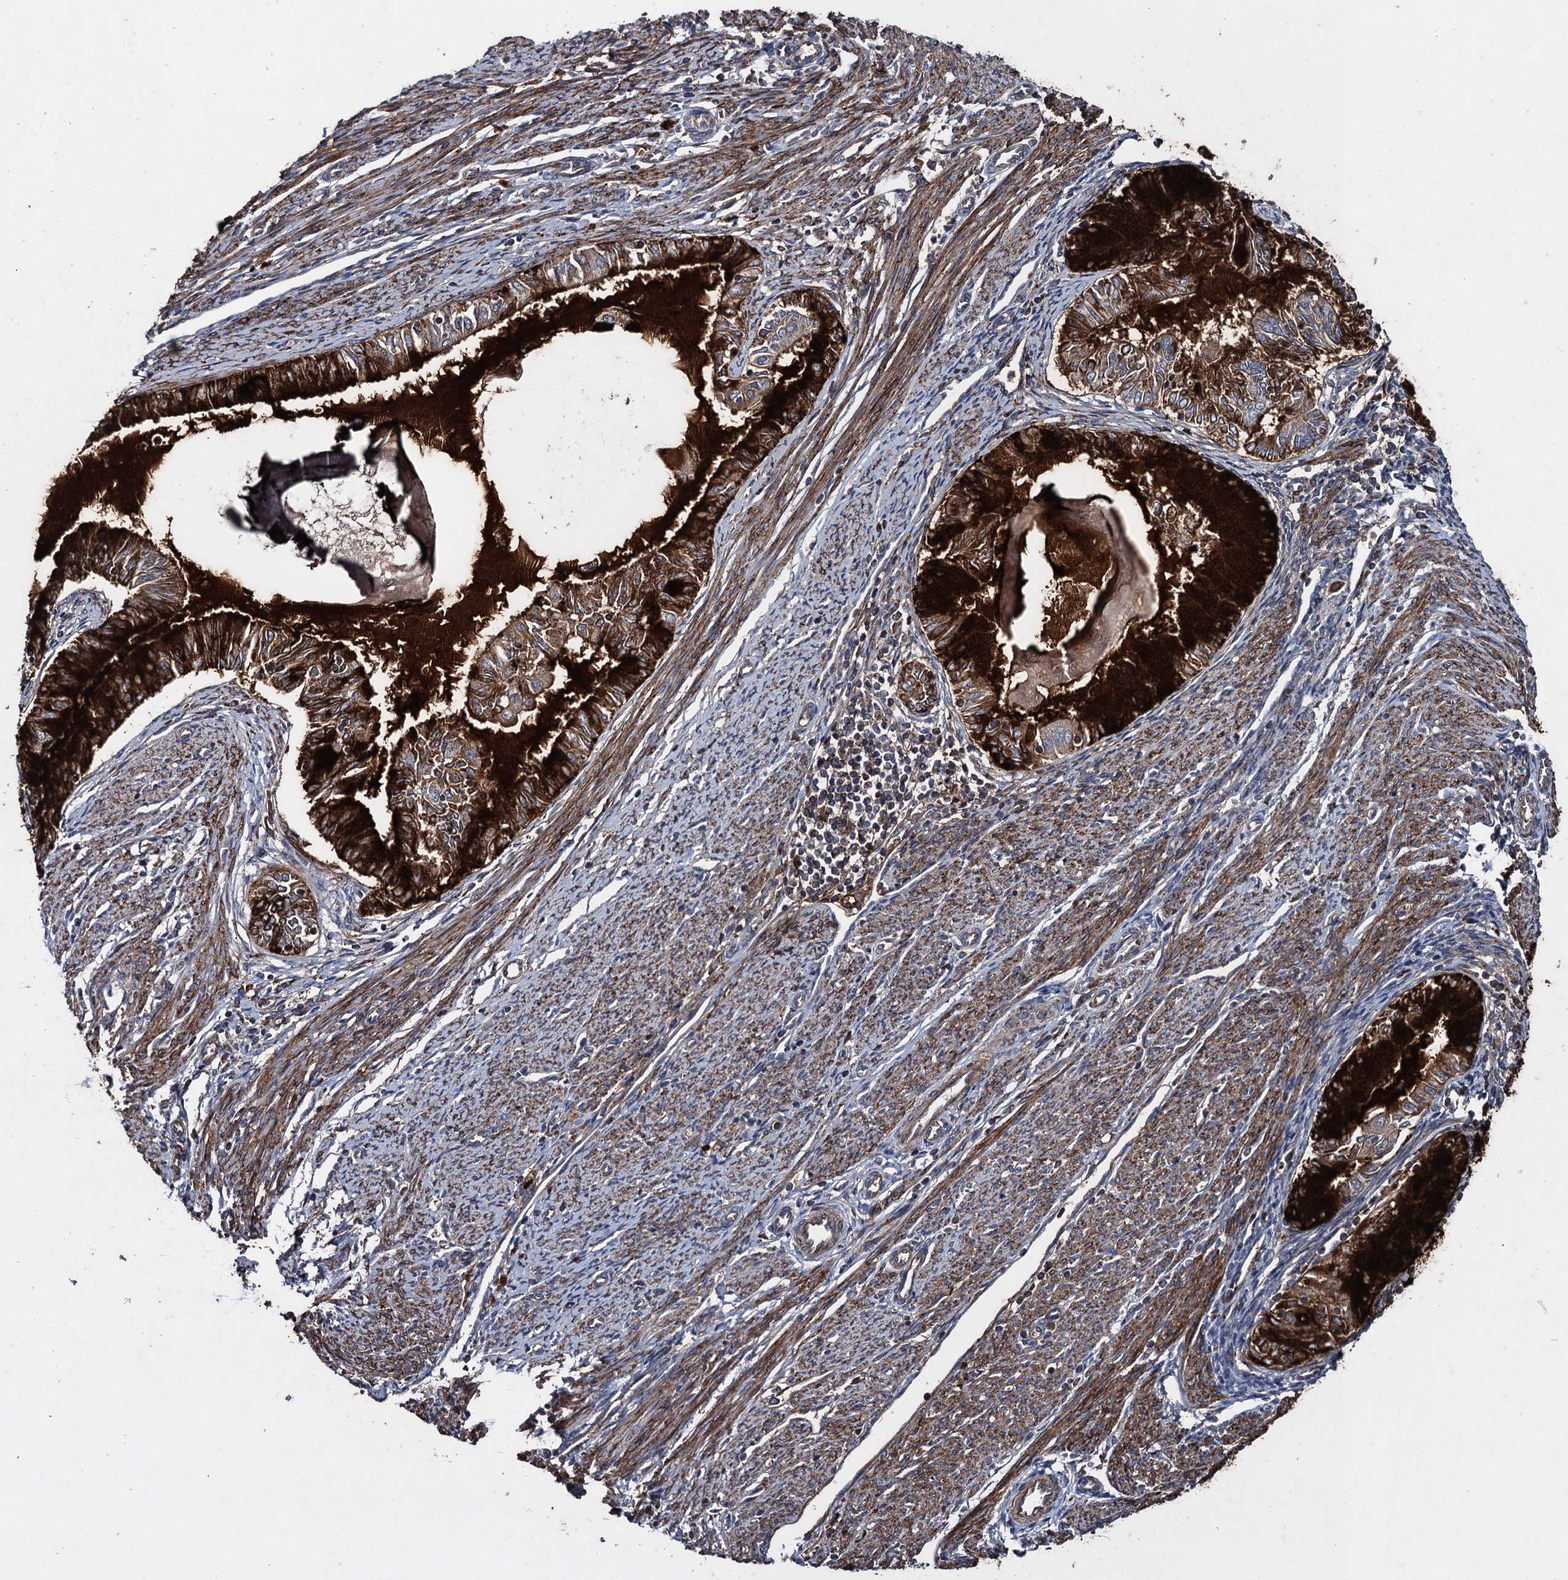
{"staining": {"intensity": "strong", "quantity": "25%-75%", "location": "cytoplasmic/membranous"}, "tissue": "endometrial cancer", "cell_type": "Tumor cells", "image_type": "cancer", "snomed": [{"axis": "morphology", "description": "Adenocarcinoma, NOS"}, {"axis": "topography", "description": "Endometrium"}], "caption": "Tumor cells demonstrate strong cytoplasmic/membranous positivity in approximately 25%-75% of cells in endometrial adenocarcinoma.", "gene": "TXNDC11", "patient": {"sex": "female", "age": 79}}